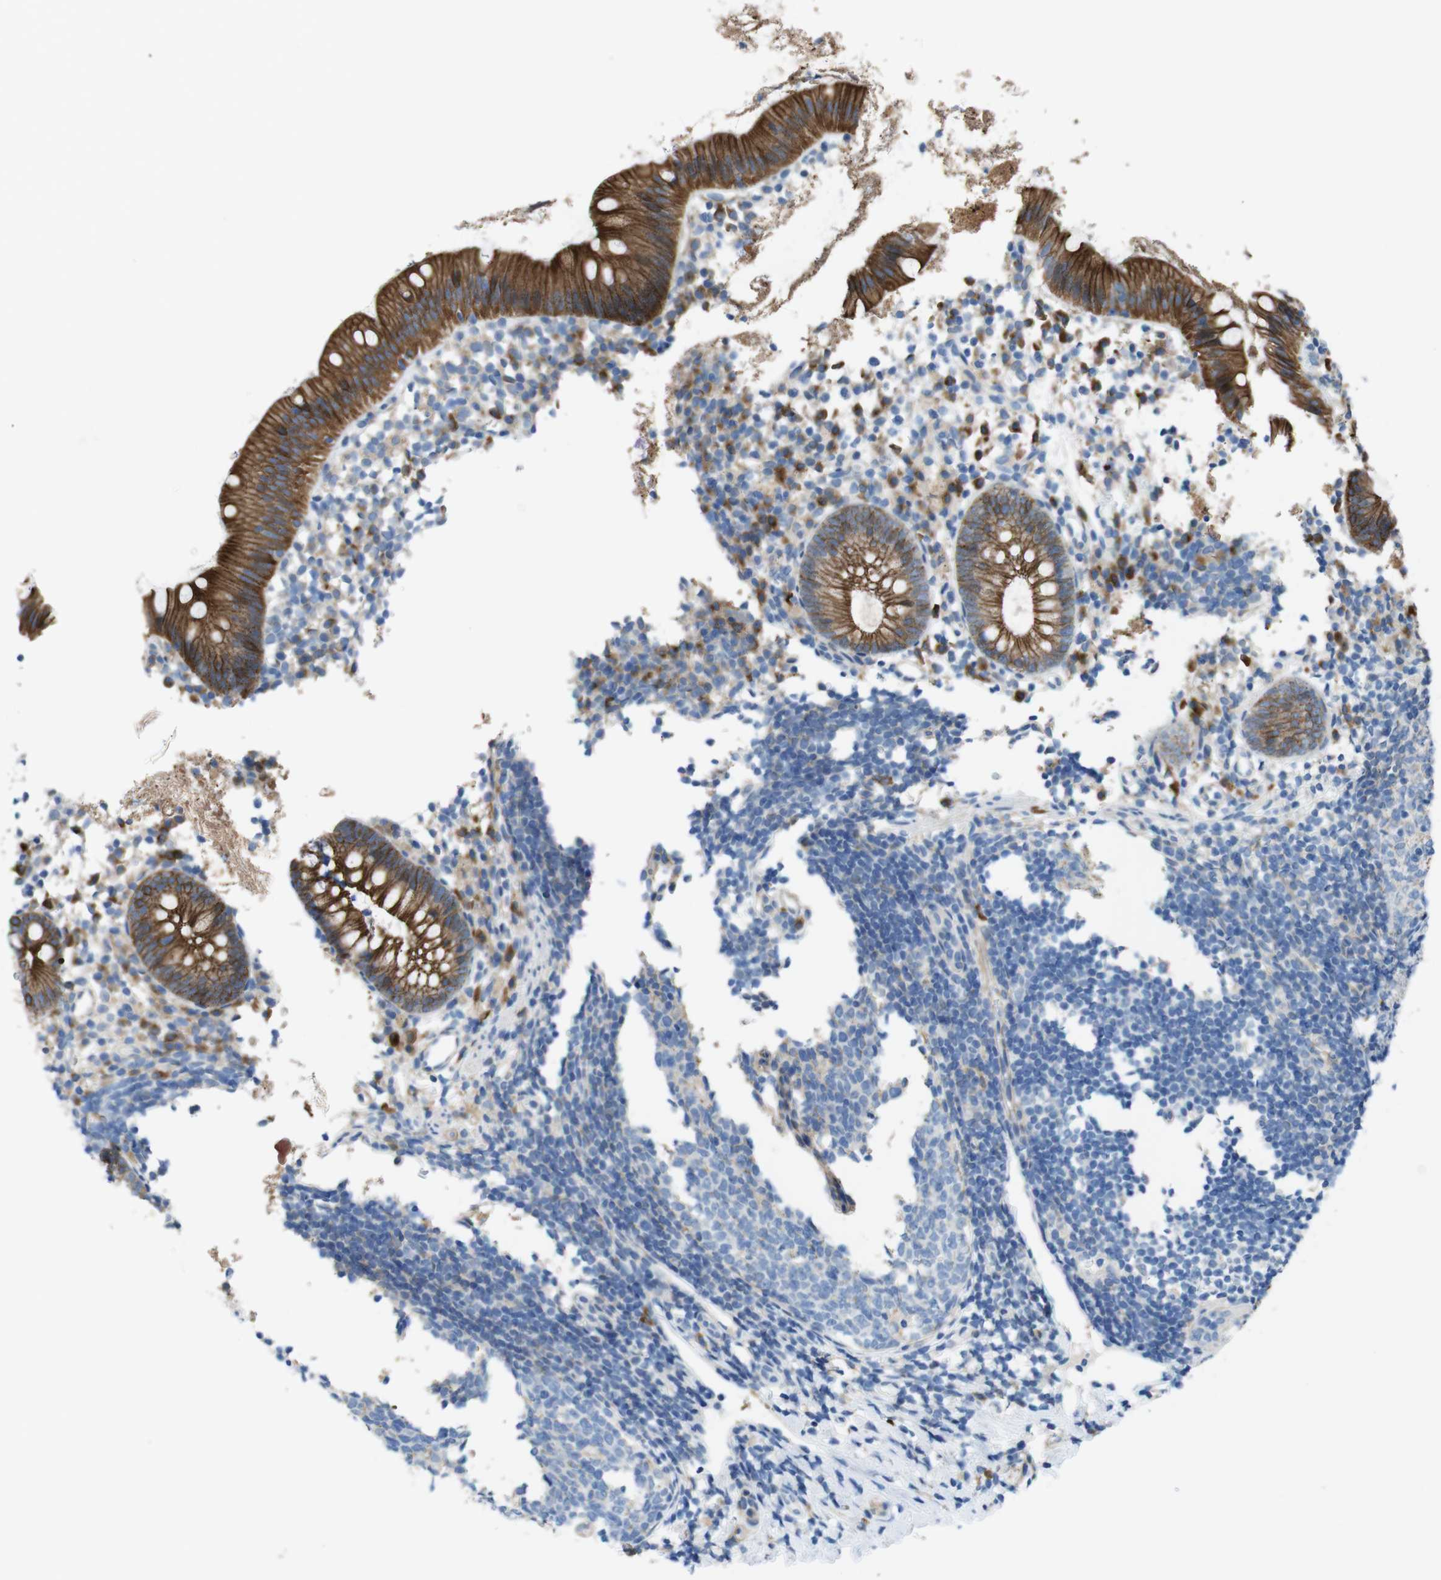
{"staining": {"intensity": "strong", "quantity": ">75%", "location": "cytoplasmic/membranous"}, "tissue": "appendix", "cell_type": "Glandular cells", "image_type": "normal", "snomed": [{"axis": "morphology", "description": "Normal tissue, NOS"}, {"axis": "topography", "description": "Appendix"}], "caption": "Immunohistochemistry (IHC) (DAB) staining of normal human appendix displays strong cytoplasmic/membranous protein positivity in about >75% of glandular cells.", "gene": "CLMN", "patient": {"sex": "female", "age": 20}}